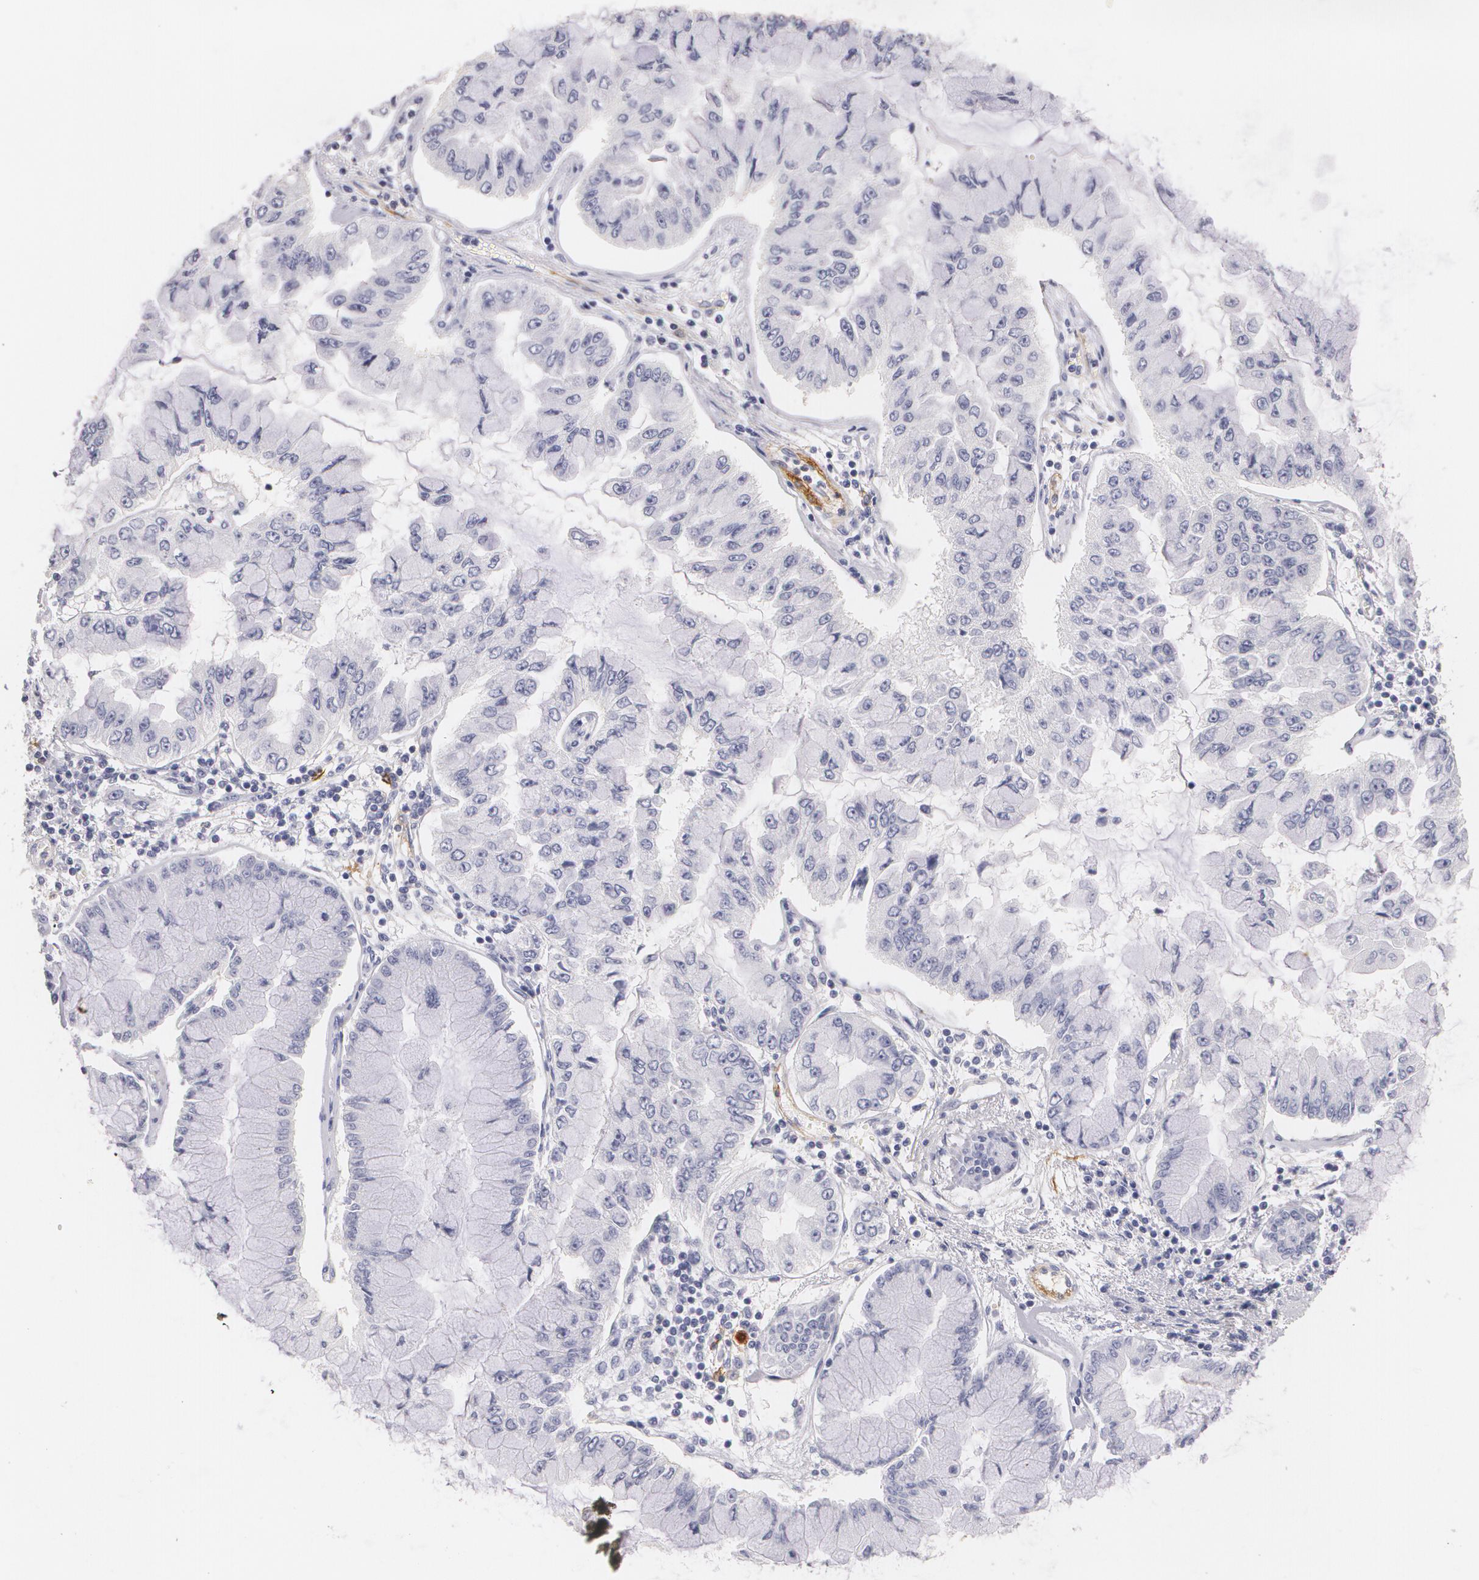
{"staining": {"intensity": "negative", "quantity": "none", "location": "none"}, "tissue": "liver cancer", "cell_type": "Tumor cells", "image_type": "cancer", "snomed": [{"axis": "morphology", "description": "Cholangiocarcinoma"}, {"axis": "topography", "description": "Liver"}], "caption": "IHC of cholangiocarcinoma (liver) displays no staining in tumor cells.", "gene": "NGFR", "patient": {"sex": "female", "age": 79}}